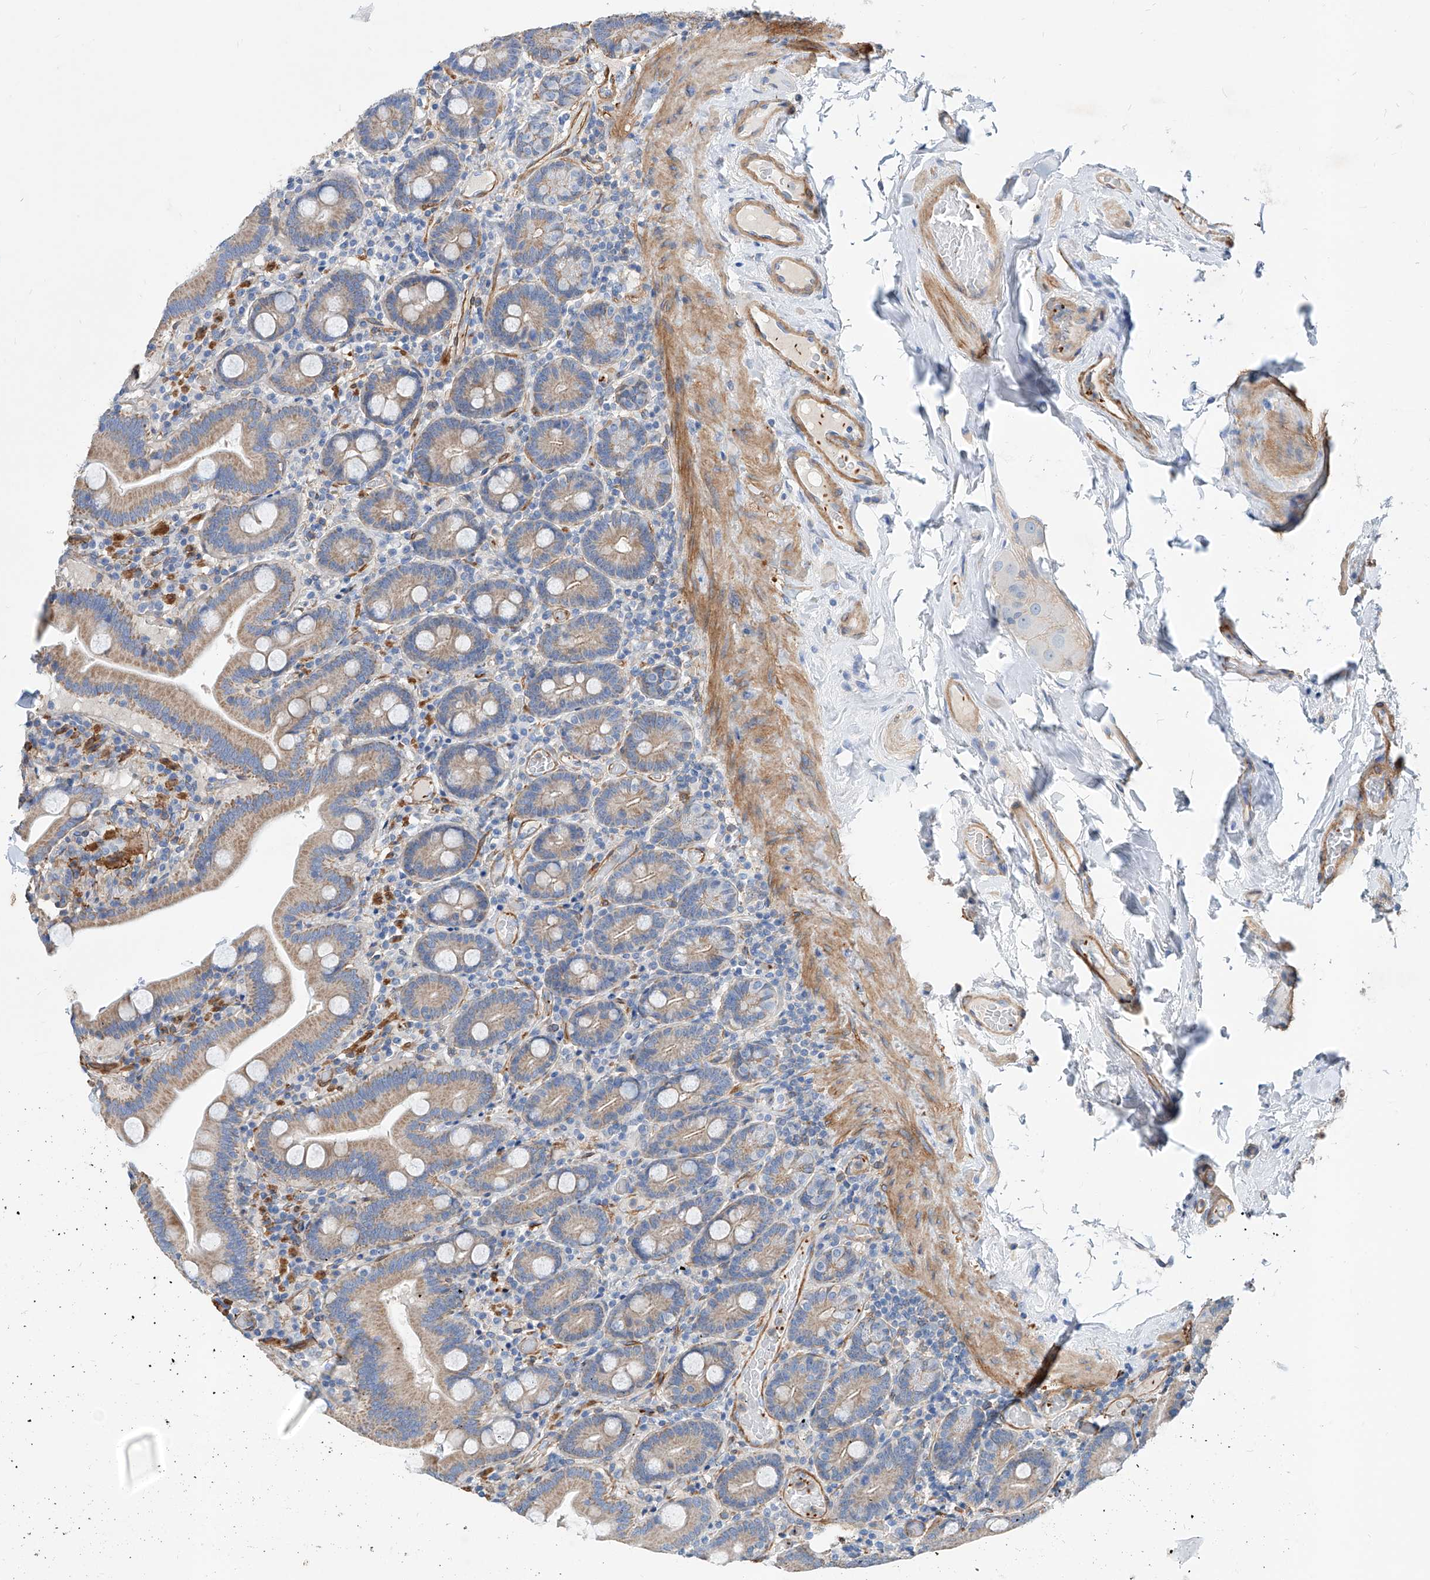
{"staining": {"intensity": "moderate", "quantity": ">75%", "location": "cytoplasmic/membranous"}, "tissue": "duodenum", "cell_type": "Glandular cells", "image_type": "normal", "snomed": [{"axis": "morphology", "description": "Normal tissue, NOS"}, {"axis": "topography", "description": "Duodenum"}], "caption": "Protein expression analysis of unremarkable duodenum exhibits moderate cytoplasmic/membranous expression in approximately >75% of glandular cells.", "gene": "TAS2R60", "patient": {"sex": "male", "age": 55}}